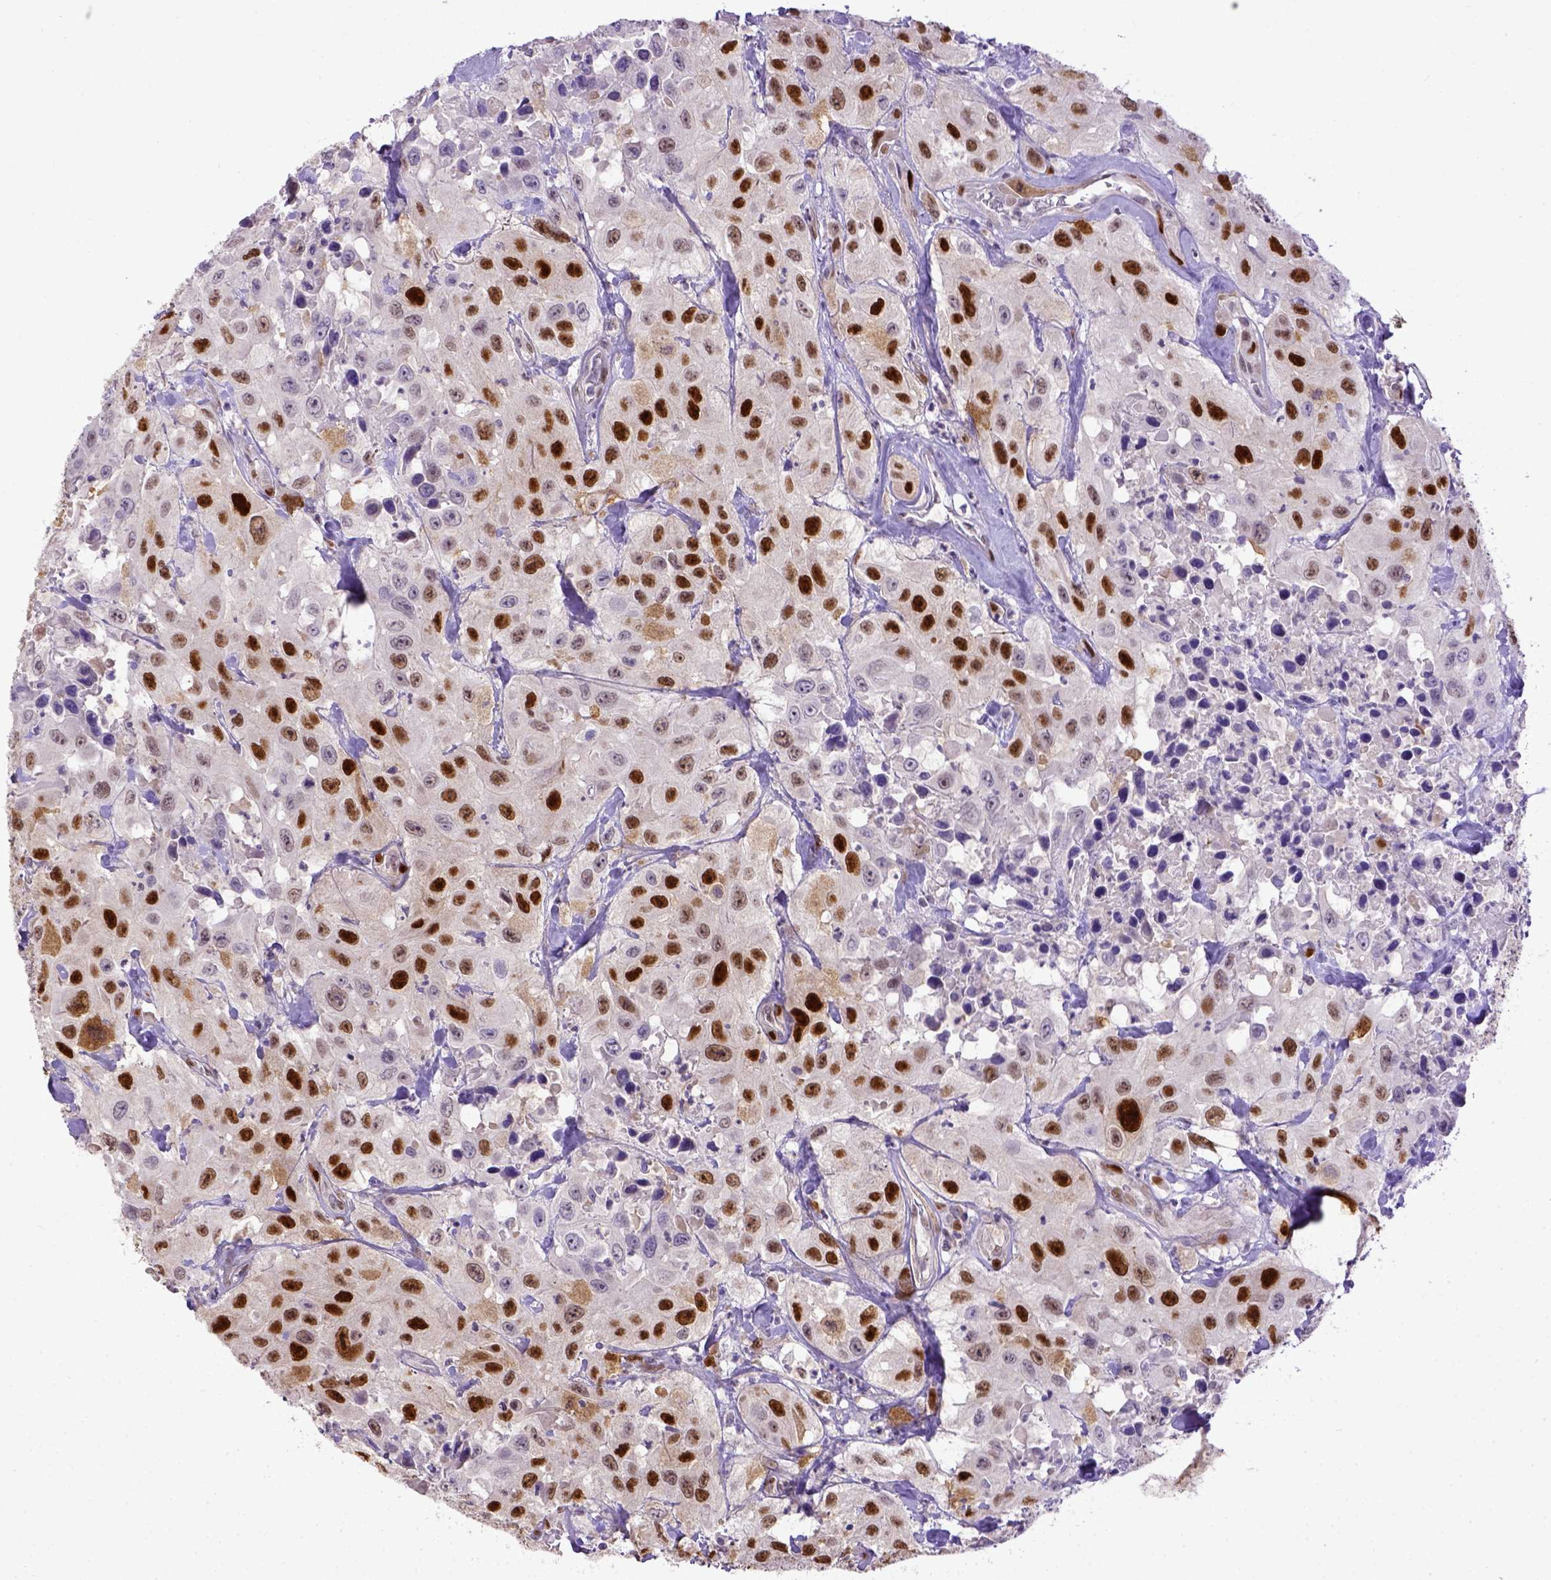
{"staining": {"intensity": "strong", "quantity": ">75%", "location": "nuclear"}, "tissue": "urothelial cancer", "cell_type": "Tumor cells", "image_type": "cancer", "snomed": [{"axis": "morphology", "description": "Urothelial carcinoma, High grade"}, {"axis": "topography", "description": "Urinary bladder"}], "caption": "Immunohistochemical staining of urothelial cancer reveals strong nuclear protein positivity in approximately >75% of tumor cells.", "gene": "CDKN1A", "patient": {"sex": "male", "age": 79}}